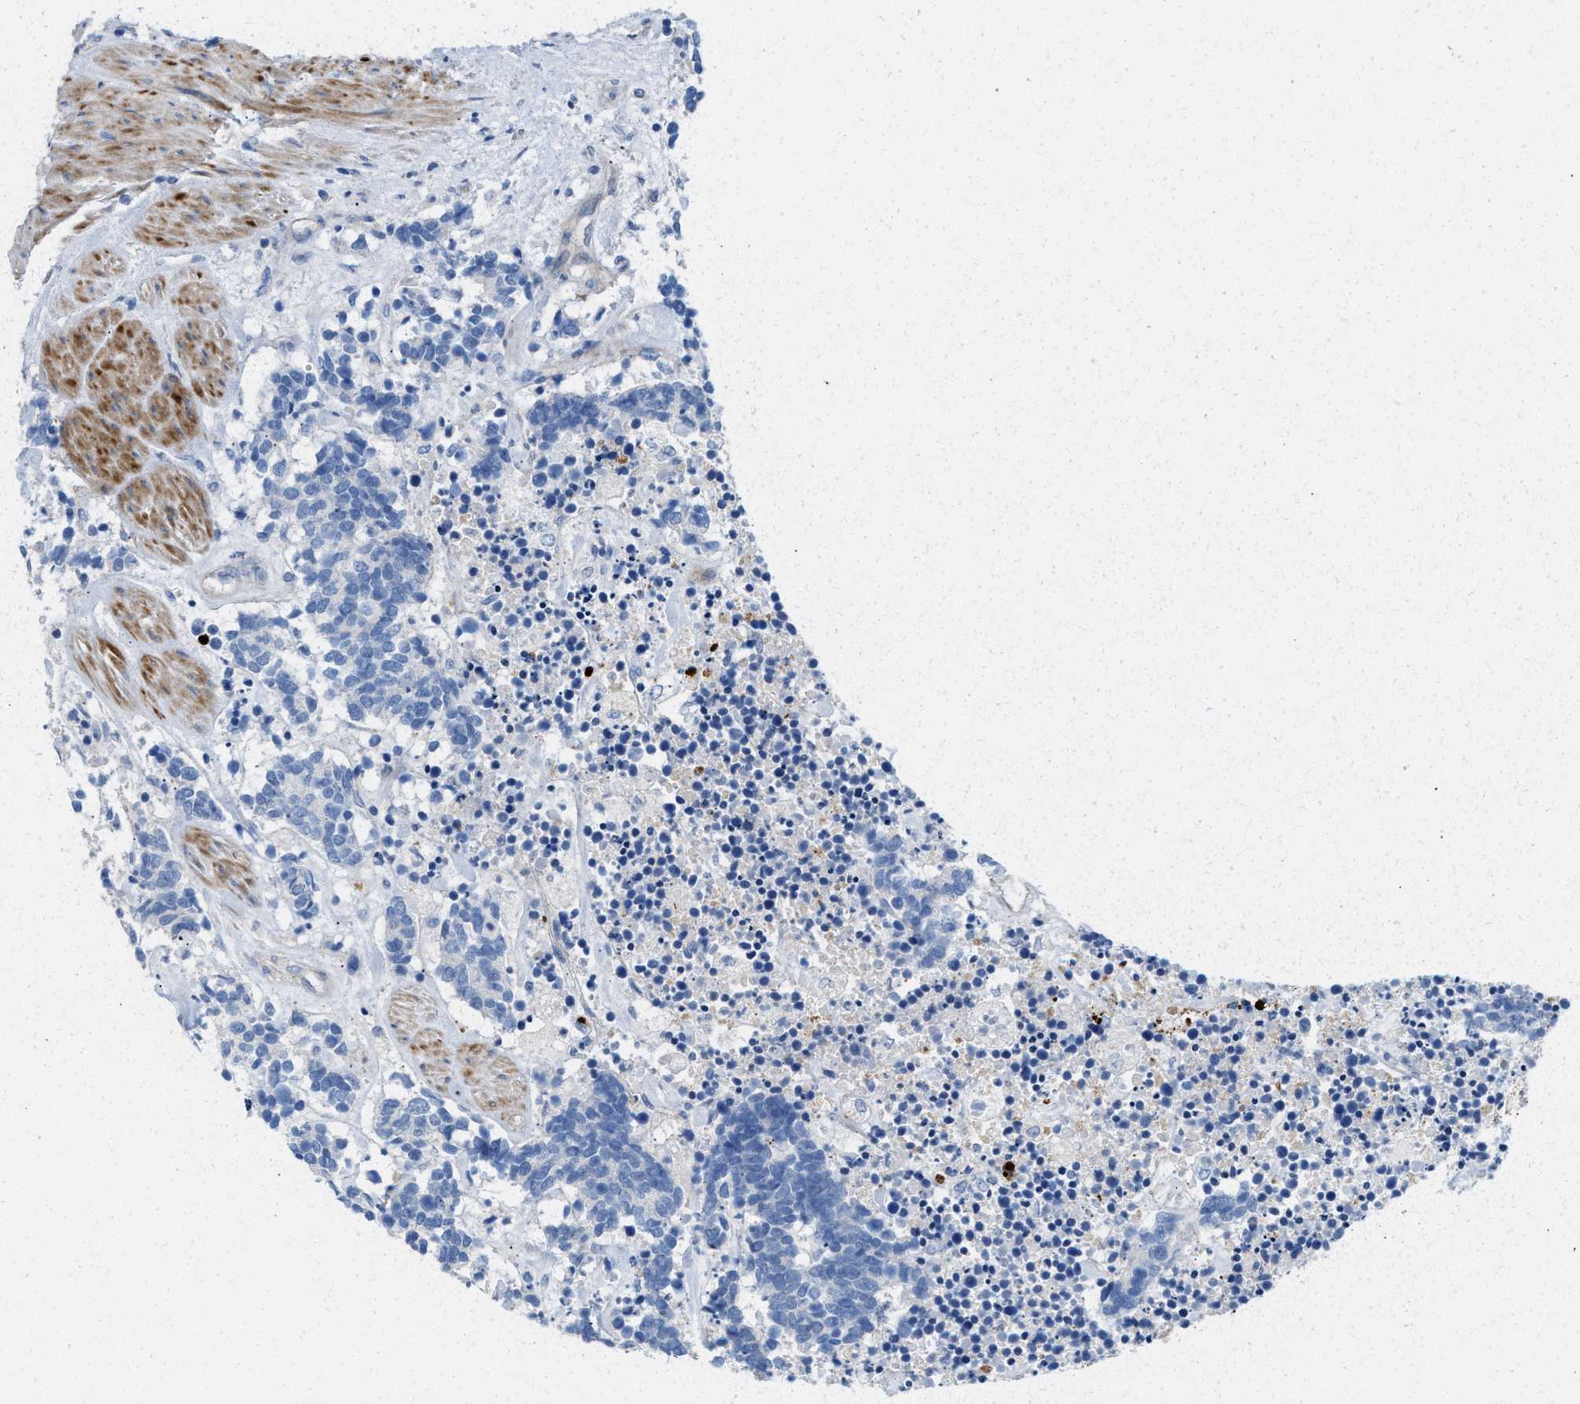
{"staining": {"intensity": "negative", "quantity": "none", "location": "none"}, "tissue": "carcinoid", "cell_type": "Tumor cells", "image_type": "cancer", "snomed": [{"axis": "morphology", "description": "Carcinoma, NOS"}, {"axis": "morphology", "description": "Carcinoid, malignant, NOS"}, {"axis": "topography", "description": "Urinary bladder"}], "caption": "IHC histopathology image of neoplastic tissue: malignant carcinoid stained with DAB exhibits no significant protein expression in tumor cells. (Stains: DAB (3,3'-diaminobenzidine) immunohistochemistry (IHC) with hematoxylin counter stain, Microscopy: brightfield microscopy at high magnification).", "gene": "MPP3", "patient": {"sex": "male", "age": 57}}